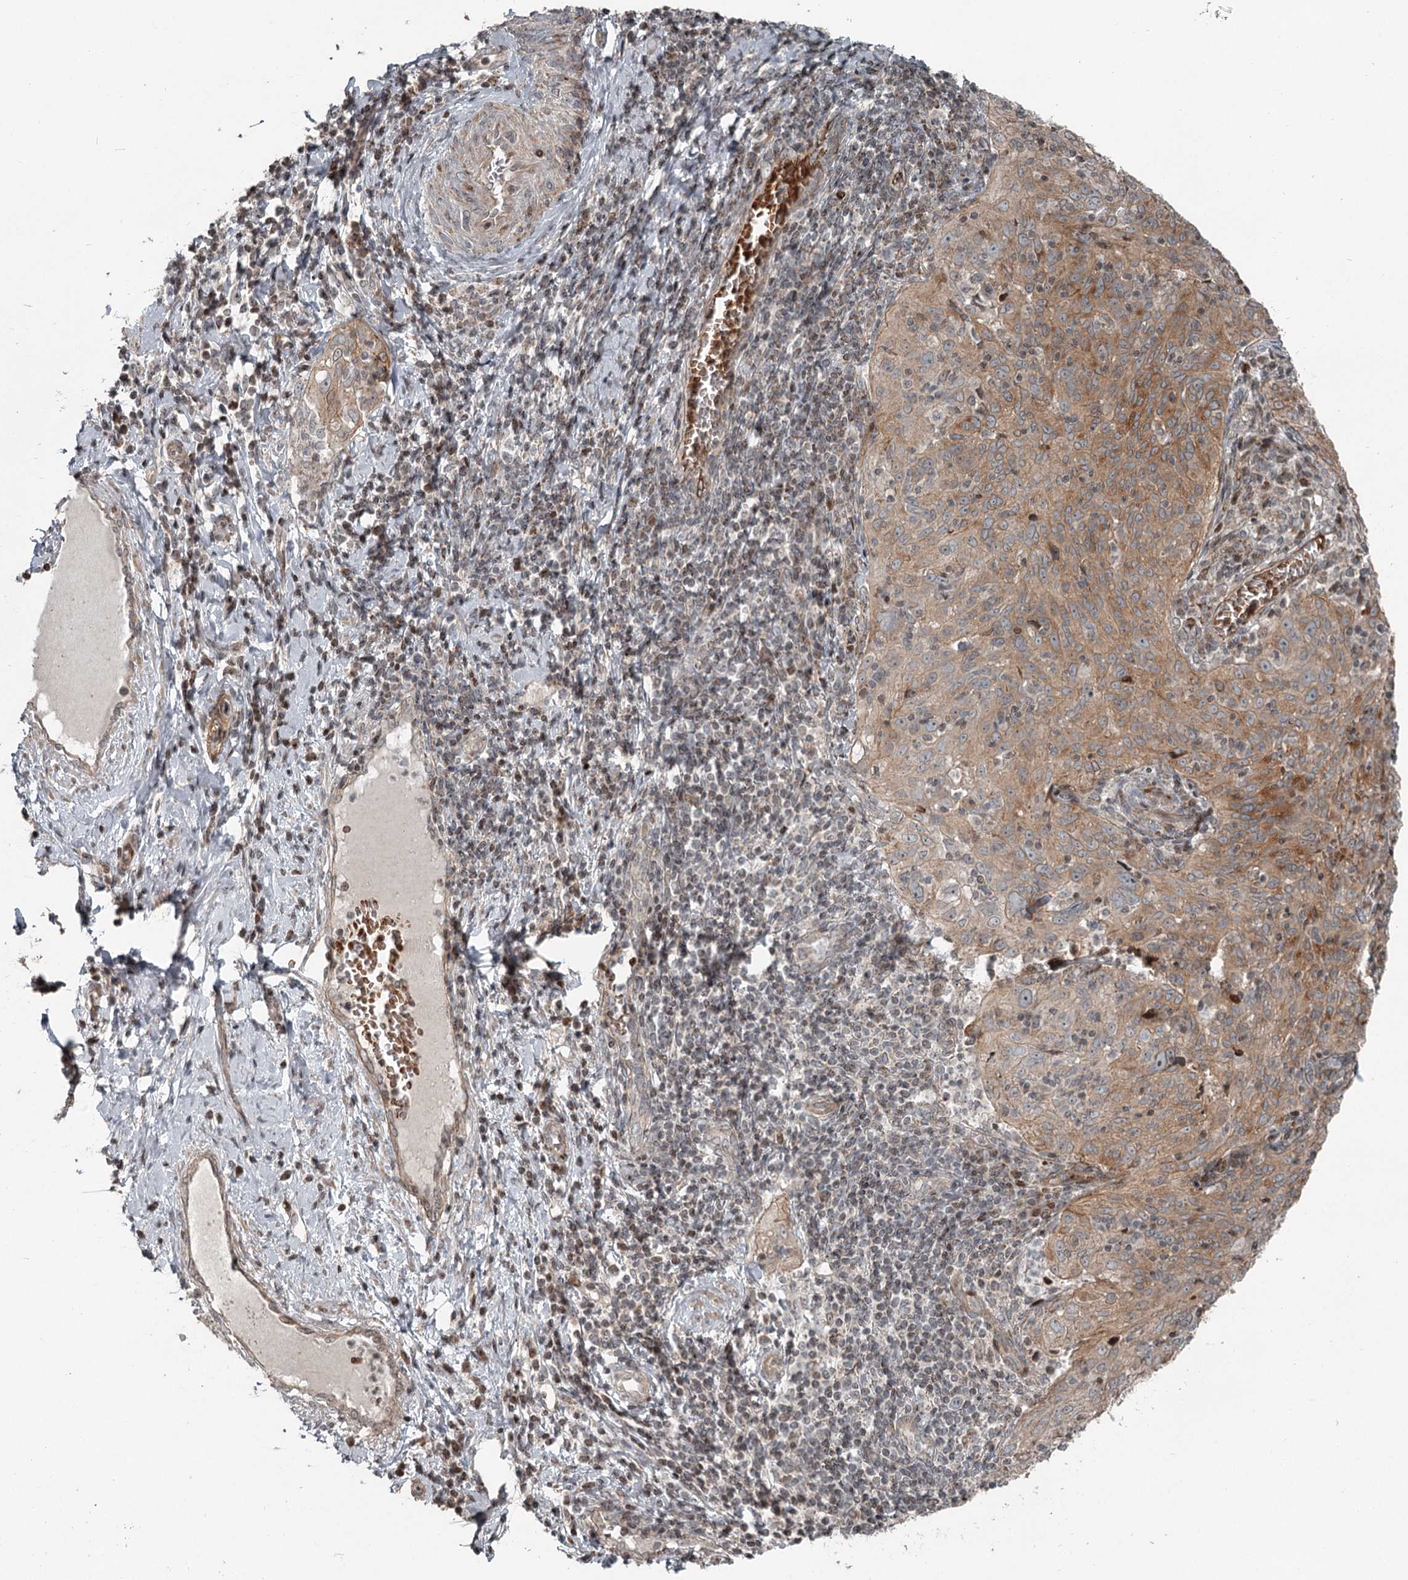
{"staining": {"intensity": "moderate", "quantity": ">75%", "location": "cytoplasmic/membranous"}, "tissue": "cervical cancer", "cell_type": "Tumor cells", "image_type": "cancer", "snomed": [{"axis": "morphology", "description": "Squamous cell carcinoma, NOS"}, {"axis": "topography", "description": "Cervix"}], "caption": "Squamous cell carcinoma (cervical) stained for a protein reveals moderate cytoplasmic/membranous positivity in tumor cells.", "gene": "RASSF8", "patient": {"sex": "female", "age": 31}}